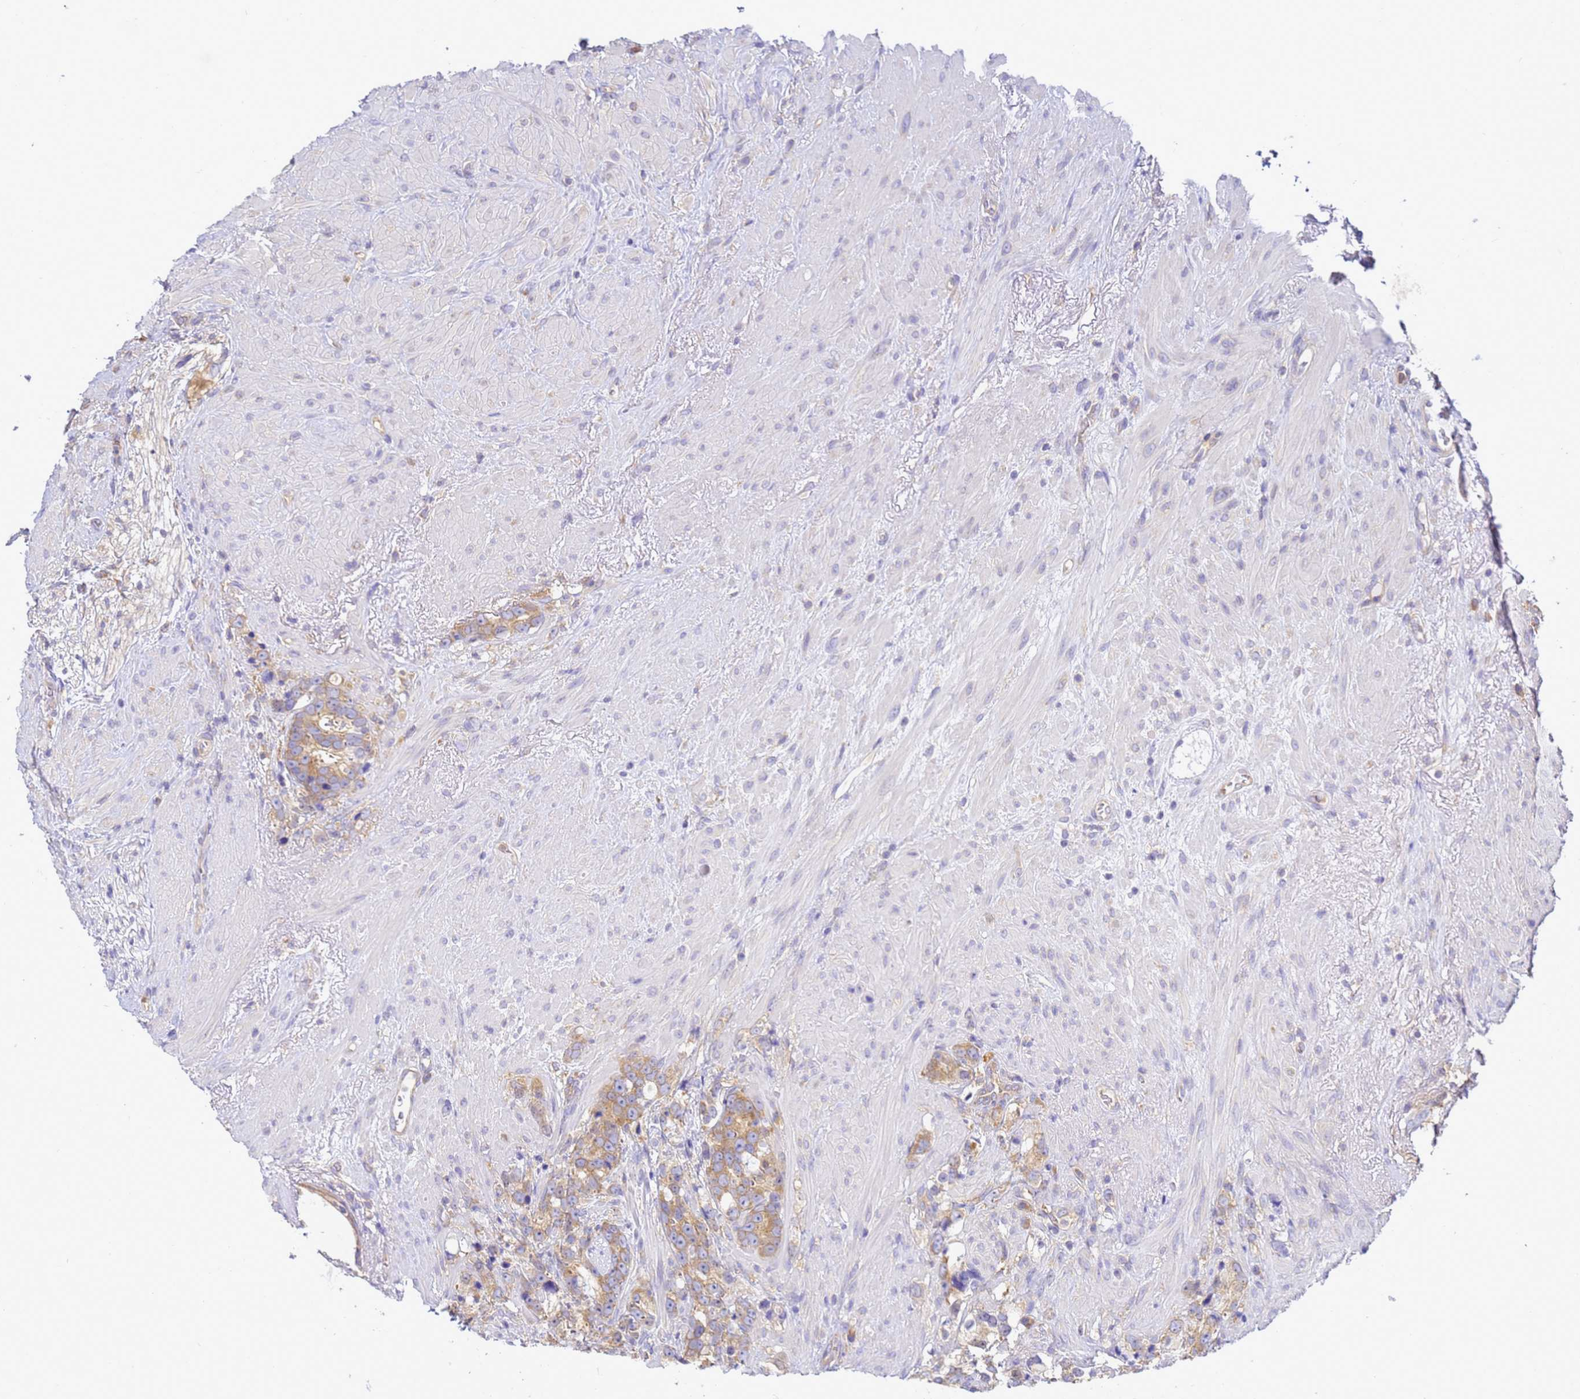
{"staining": {"intensity": "moderate", "quantity": ">75%", "location": "cytoplasmic/membranous"}, "tissue": "prostate cancer", "cell_type": "Tumor cells", "image_type": "cancer", "snomed": [{"axis": "morphology", "description": "Adenocarcinoma, High grade"}, {"axis": "topography", "description": "Prostate"}], "caption": "A high-resolution photomicrograph shows IHC staining of prostate cancer, which demonstrates moderate cytoplasmic/membranous positivity in about >75% of tumor cells. The protein of interest is shown in brown color, while the nuclei are stained blue.", "gene": "NARS1", "patient": {"sex": "male", "age": 74}}